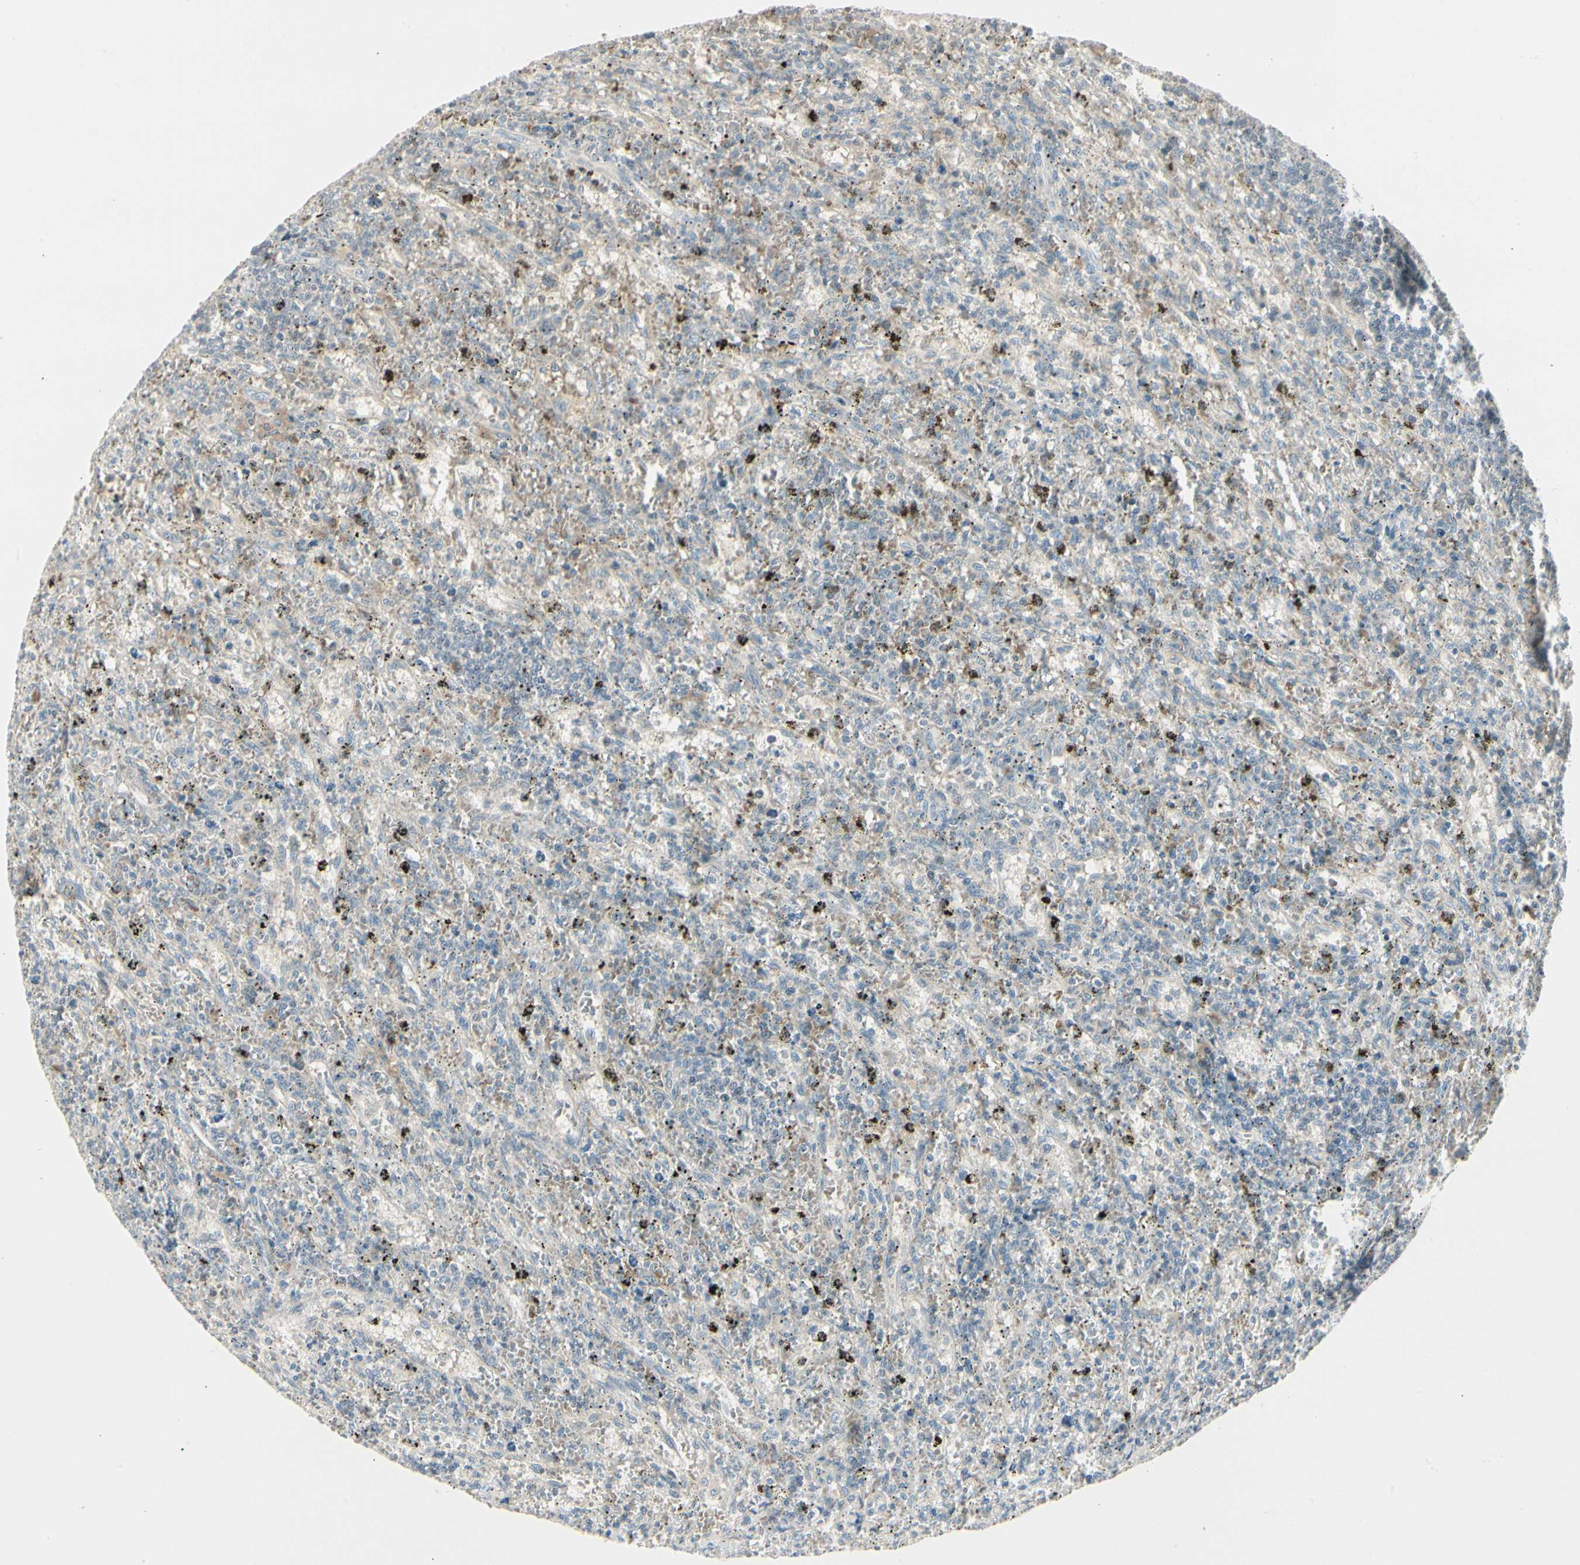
{"staining": {"intensity": "negative", "quantity": "none", "location": "none"}, "tissue": "lymphoma", "cell_type": "Tumor cells", "image_type": "cancer", "snomed": [{"axis": "morphology", "description": "Malignant lymphoma, non-Hodgkin's type, Low grade"}, {"axis": "topography", "description": "Spleen"}], "caption": "DAB (3,3'-diaminobenzidine) immunohistochemical staining of lymphoma displays no significant expression in tumor cells.", "gene": "SKIL", "patient": {"sex": "male", "age": 76}}